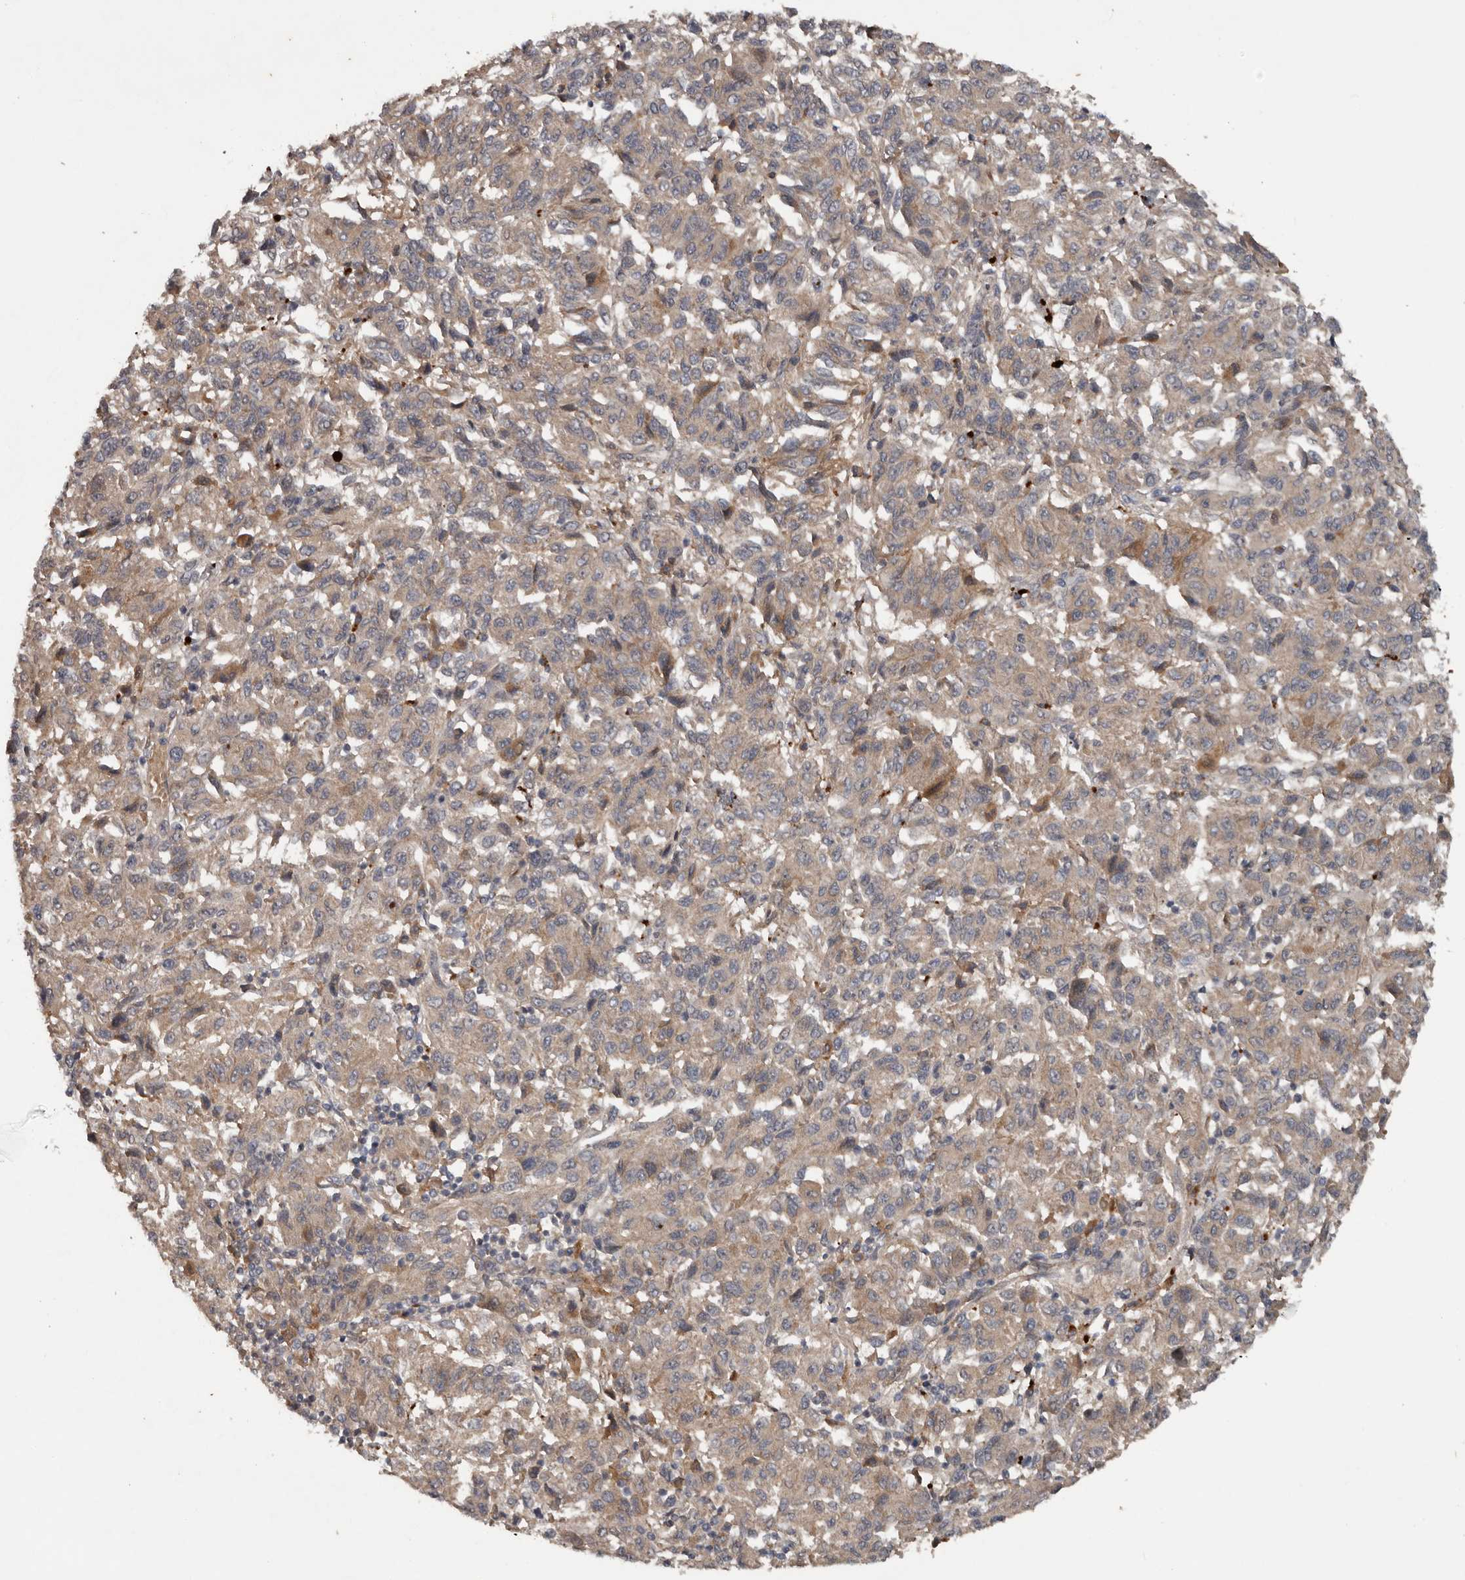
{"staining": {"intensity": "weak", "quantity": ">75%", "location": "cytoplasmic/membranous"}, "tissue": "melanoma", "cell_type": "Tumor cells", "image_type": "cancer", "snomed": [{"axis": "morphology", "description": "Malignant melanoma, Metastatic site"}, {"axis": "topography", "description": "Lung"}], "caption": "IHC micrograph of neoplastic tissue: human malignant melanoma (metastatic site) stained using IHC shows low levels of weak protein expression localized specifically in the cytoplasmic/membranous of tumor cells, appearing as a cytoplasmic/membranous brown color.", "gene": "DNAJB4", "patient": {"sex": "male", "age": 64}}